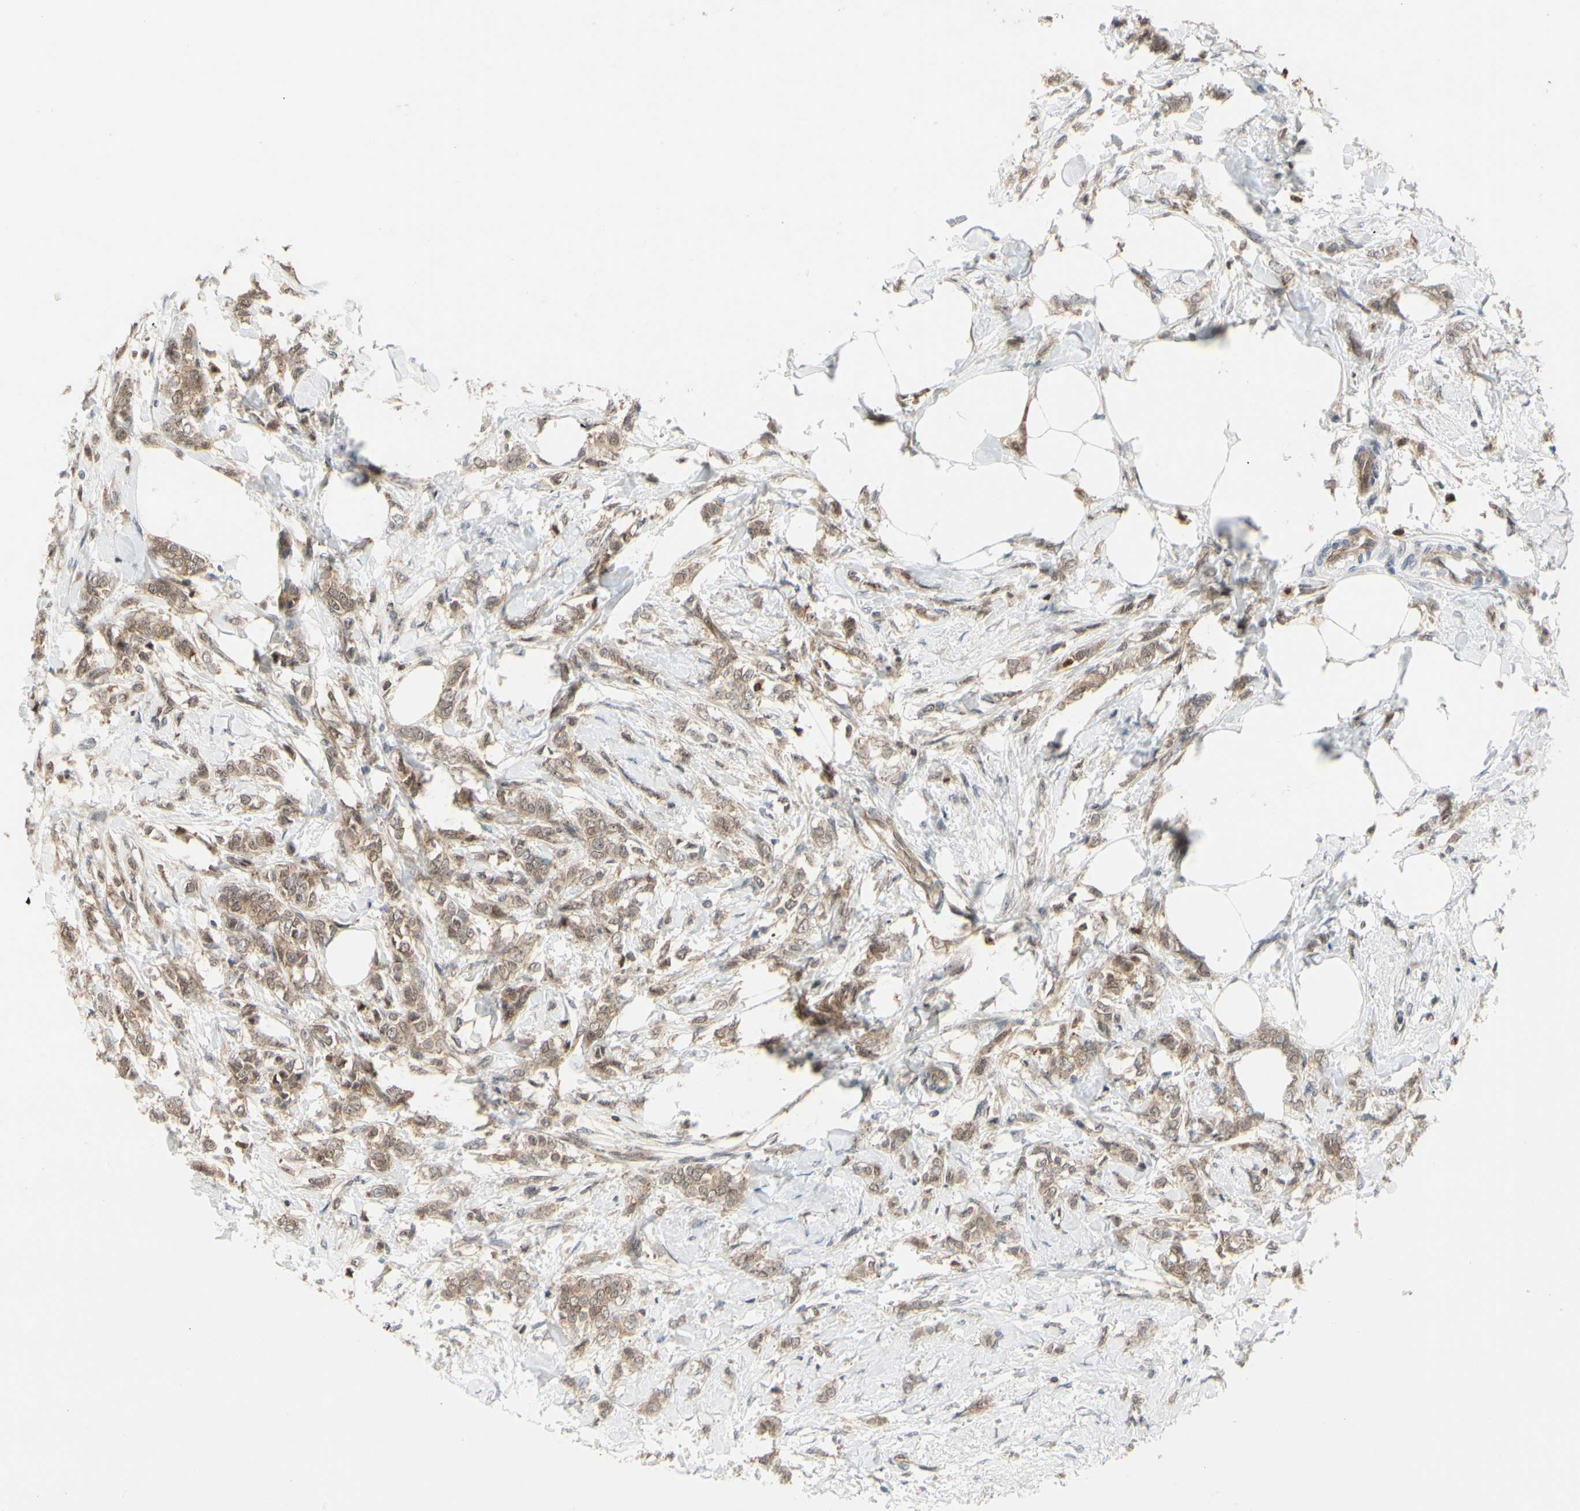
{"staining": {"intensity": "moderate", "quantity": ">75%", "location": "cytoplasmic/membranous"}, "tissue": "breast cancer", "cell_type": "Tumor cells", "image_type": "cancer", "snomed": [{"axis": "morphology", "description": "Lobular carcinoma, in situ"}, {"axis": "morphology", "description": "Lobular carcinoma"}, {"axis": "topography", "description": "Breast"}], "caption": "IHC micrograph of neoplastic tissue: human breast cancer stained using immunohistochemistry (IHC) shows medium levels of moderate protein expression localized specifically in the cytoplasmic/membranous of tumor cells, appearing as a cytoplasmic/membranous brown color.", "gene": "CDK5", "patient": {"sex": "female", "age": 41}}